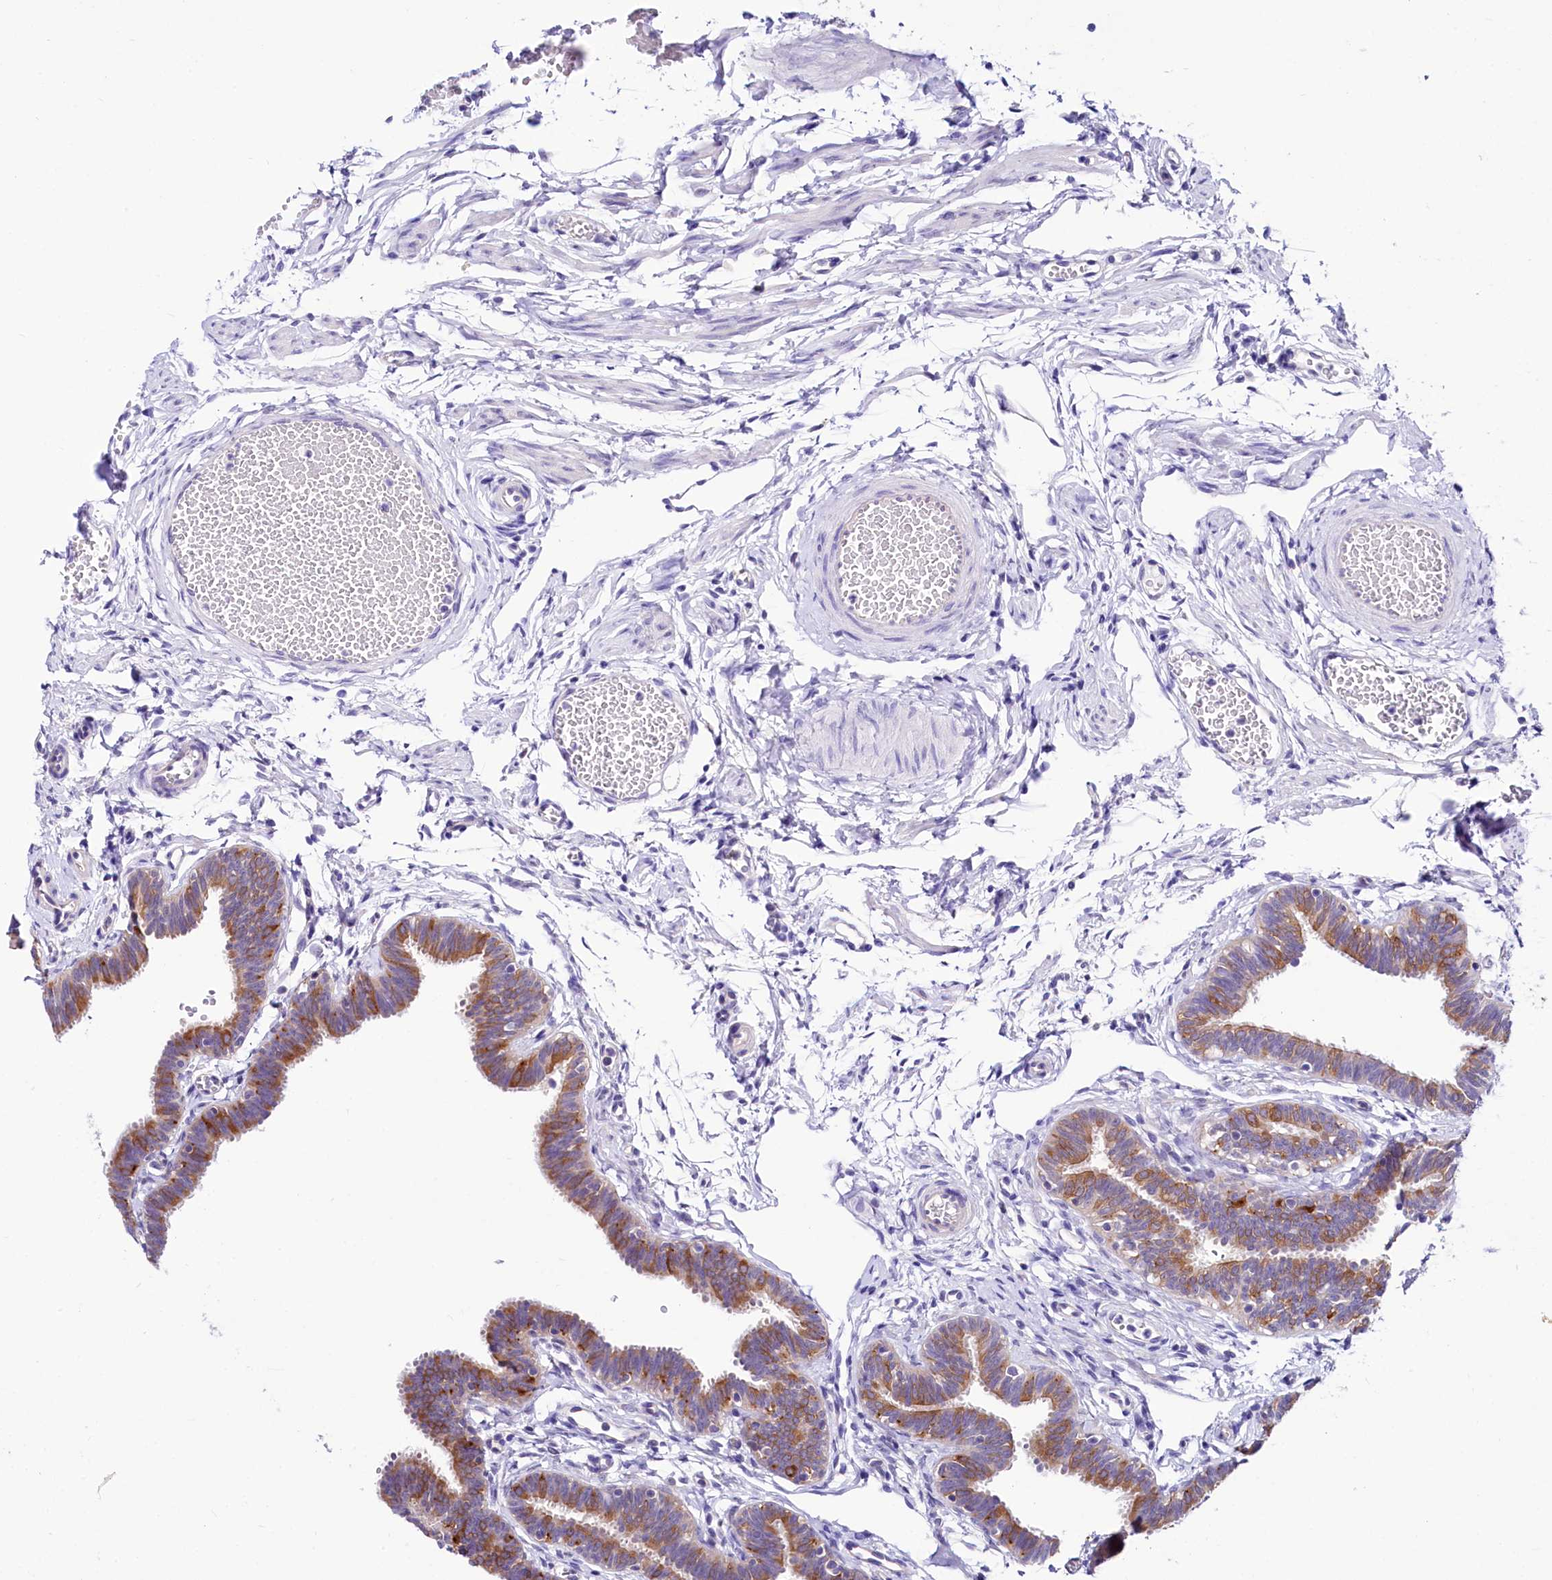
{"staining": {"intensity": "moderate", "quantity": "25%-75%", "location": "cytoplasmic/membranous"}, "tissue": "fallopian tube", "cell_type": "Glandular cells", "image_type": "normal", "snomed": [{"axis": "morphology", "description": "Normal tissue, NOS"}, {"axis": "topography", "description": "Fallopian tube"}, {"axis": "topography", "description": "Ovary"}], "caption": "Immunohistochemistry (IHC) of benign human fallopian tube displays medium levels of moderate cytoplasmic/membranous positivity in about 25%-75% of glandular cells. The protein is stained brown, and the nuclei are stained in blue (DAB (3,3'-diaminobenzidine) IHC with brightfield microscopy, high magnification).", "gene": "ABHD5", "patient": {"sex": "female", "age": 23}}